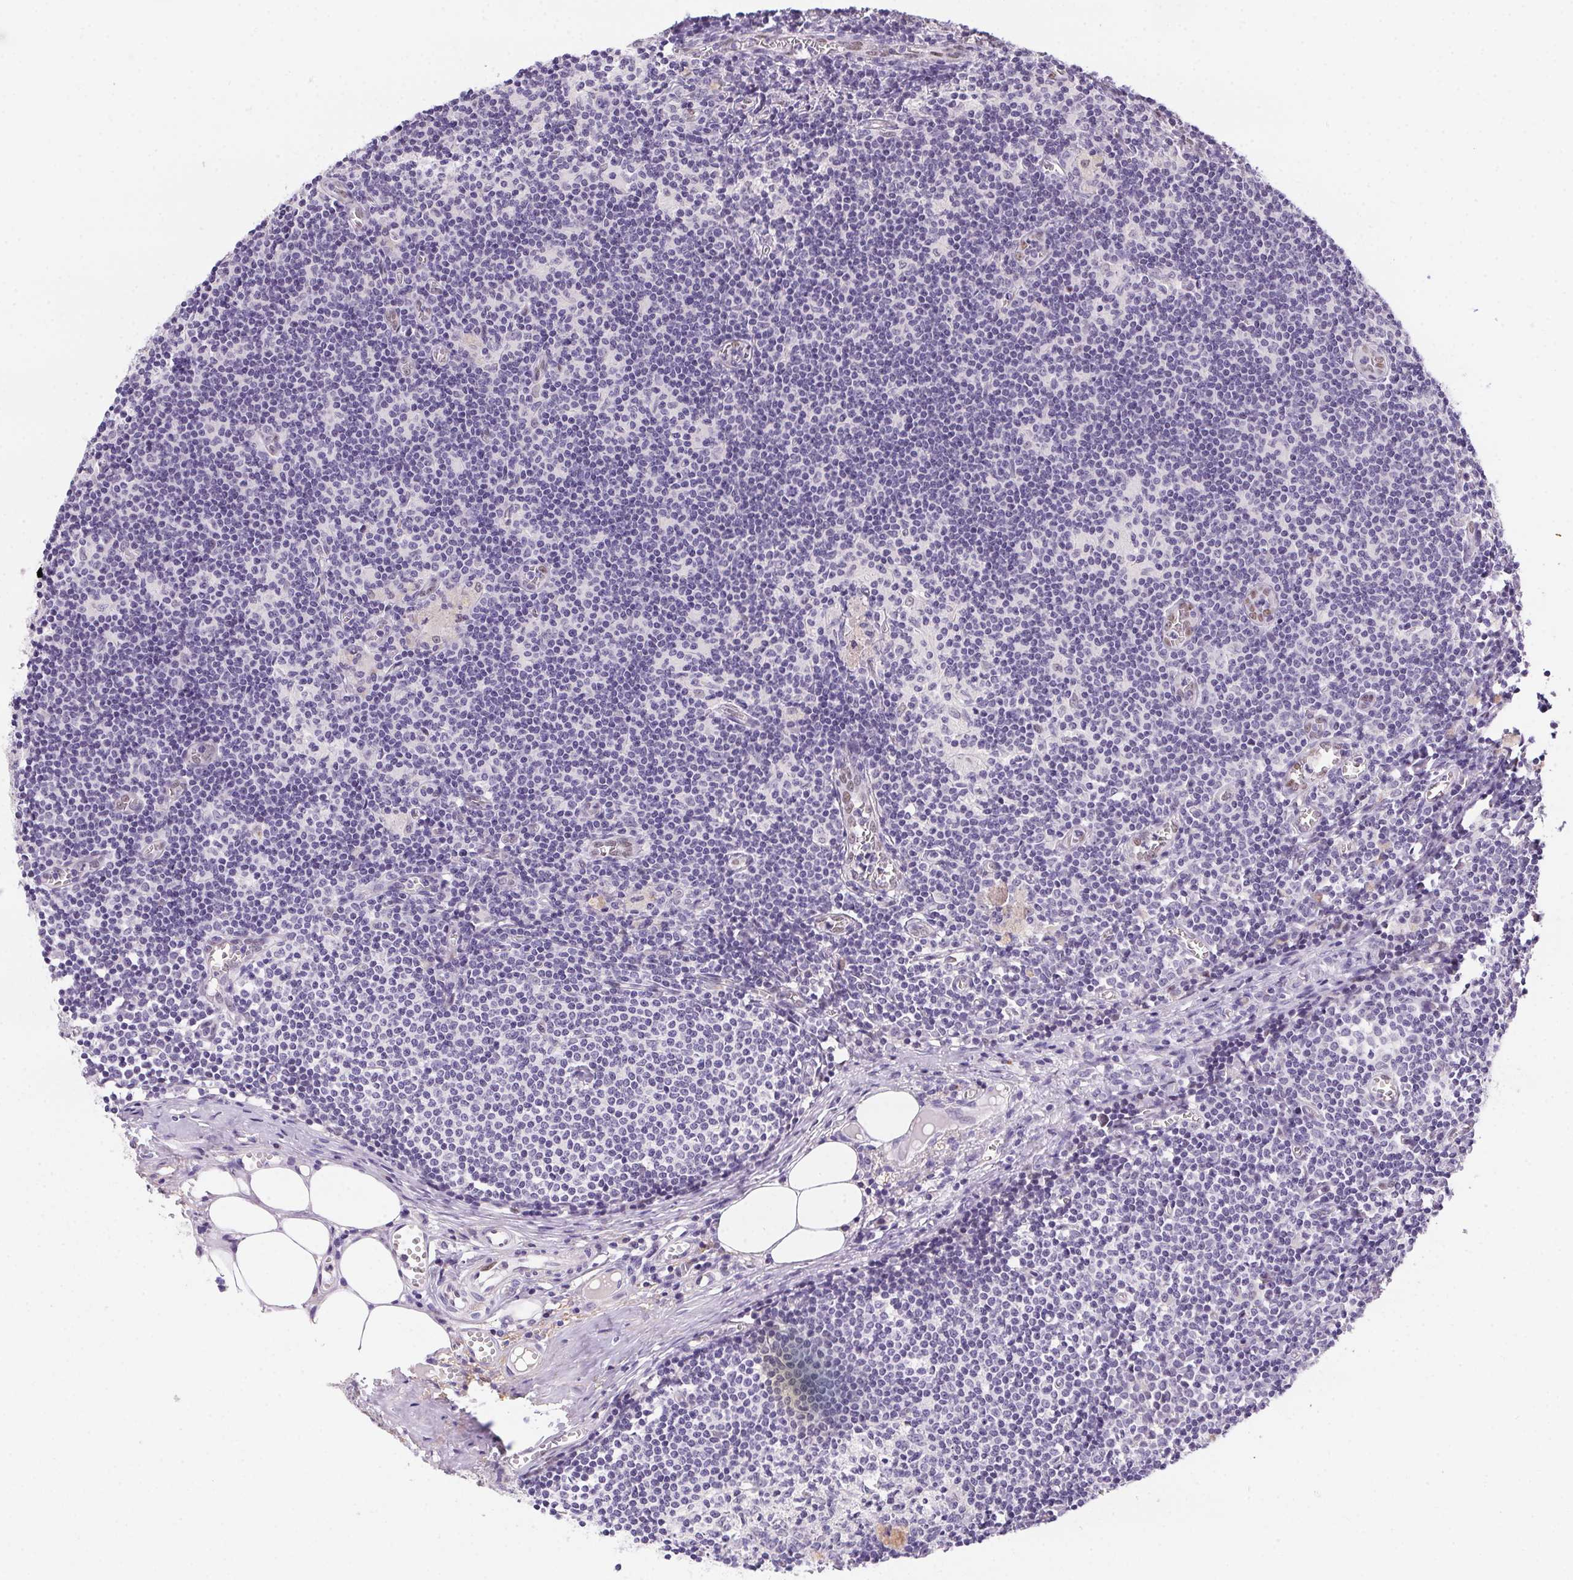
{"staining": {"intensity": "negative", "quantity": "none", "location": "none"}, "tissue": "lymph node", "cell_type": "Germinal center cells", "image_type": "normal", "snomed": [{"axis": "morphology", "description": "Normal tissue, NOS"}, {"axis": "topography", "description": "Lymph node"}], "caption": "High power microscopy histopathology image of an immunohistochemistry micrograph of unremarkable lymph node, revealing no significant positivity in germinal center cells. Brightfield microscopy of IHC stained with DAB (3,3'-diaminobenzidine) (brown) and hematoxylin (blue), captured at high magnification.", "gene": "SP9", "patient": {"sex": "female", "age": 52}}